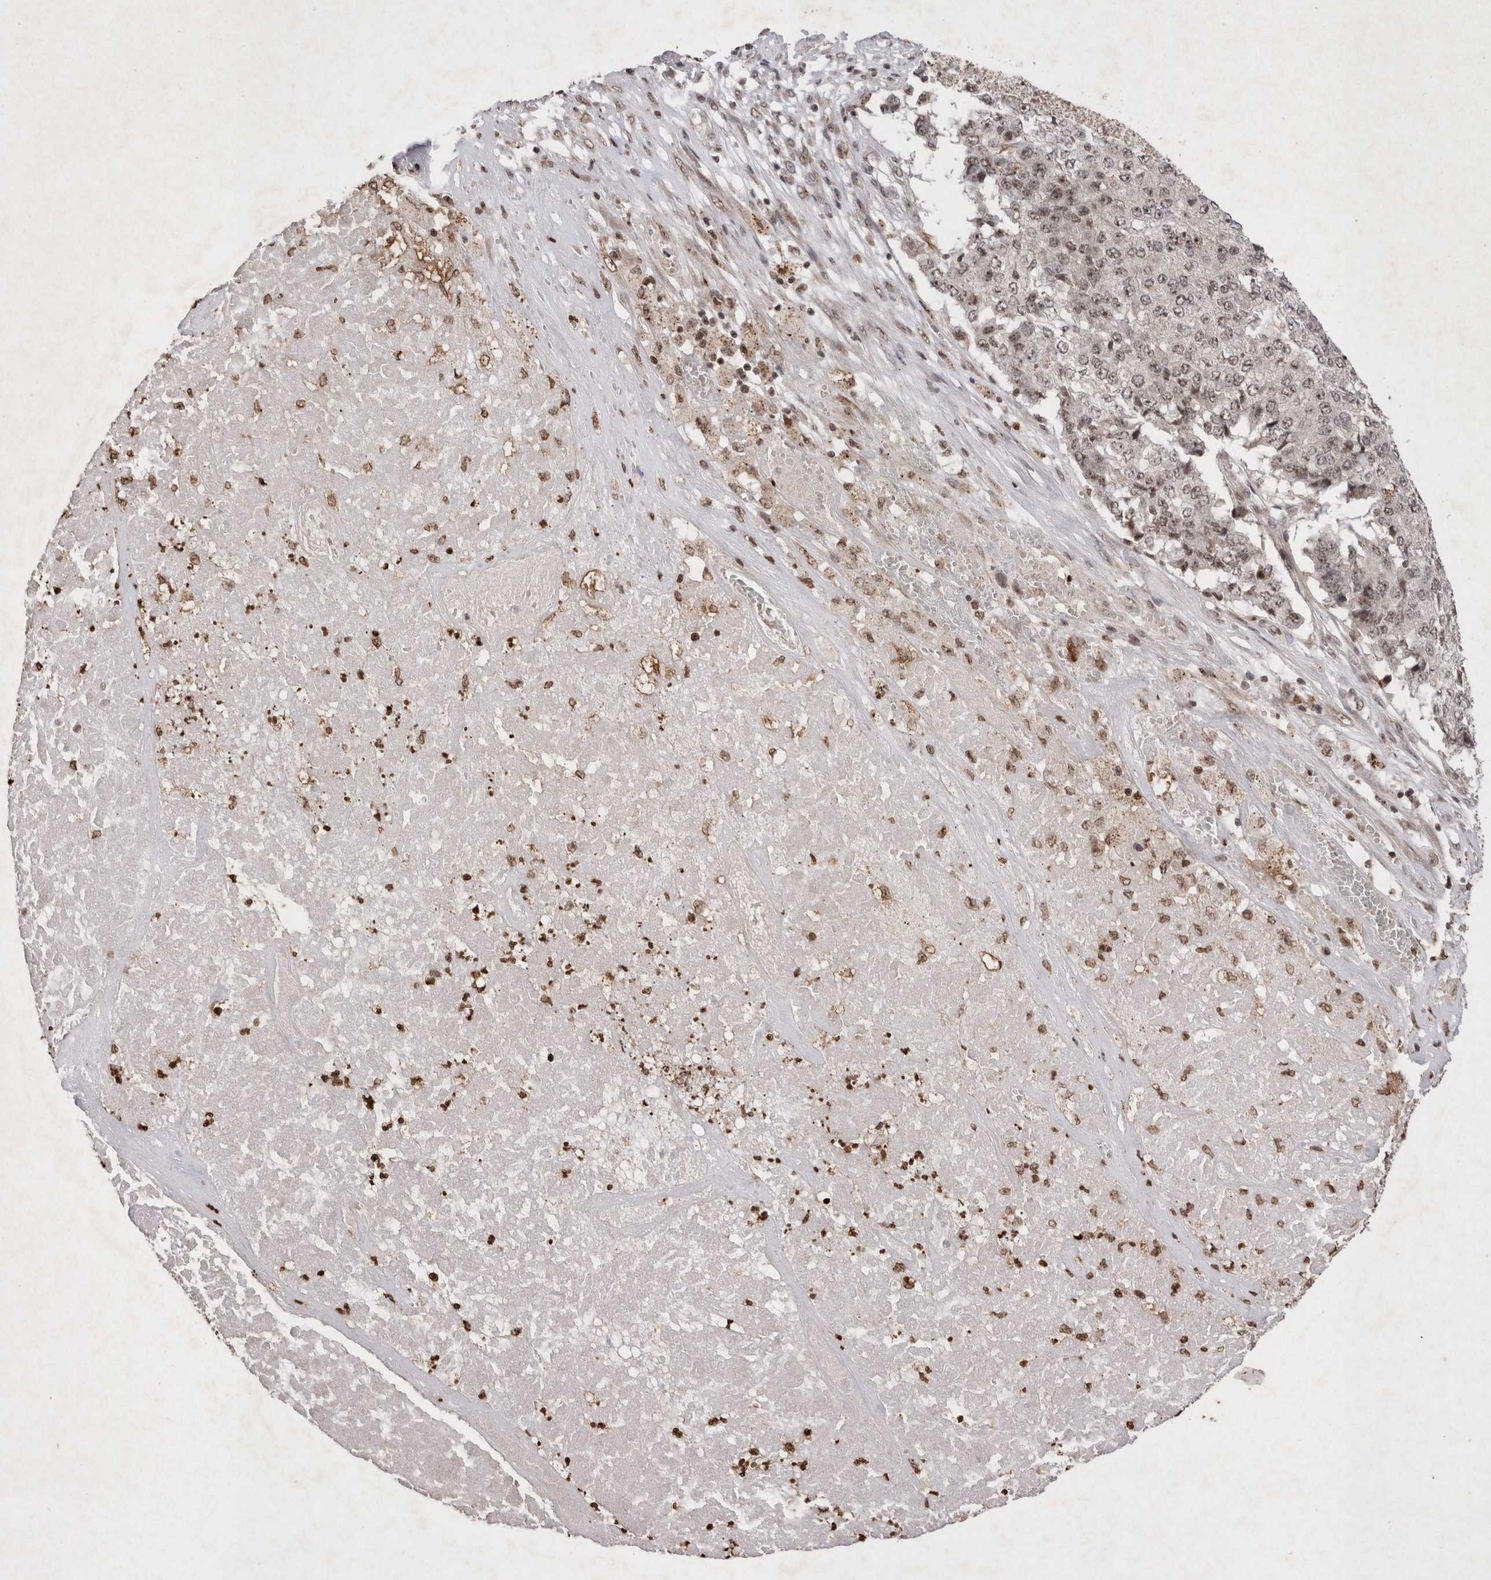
{"staining": {"intensity": "moderate", "quantity": ">75%", "location": "nuclear"}, "tissue": "pancreatic cancer", "cell_type": "Tumor cells", "image_type": "cancer", "snomed": [{"axis": "morphology", "description": "Adenocarcinoma, NOS"}, {"axis": "topography", "description": "Pancreas"}], "caption": "Pancreatic cancer stained with immunohistochemistry demonstrates moderate nuclear expression in approximately >75% of tumor cells.", "gene": "STK11", "patient": {"sex": "male", "age": 50}}